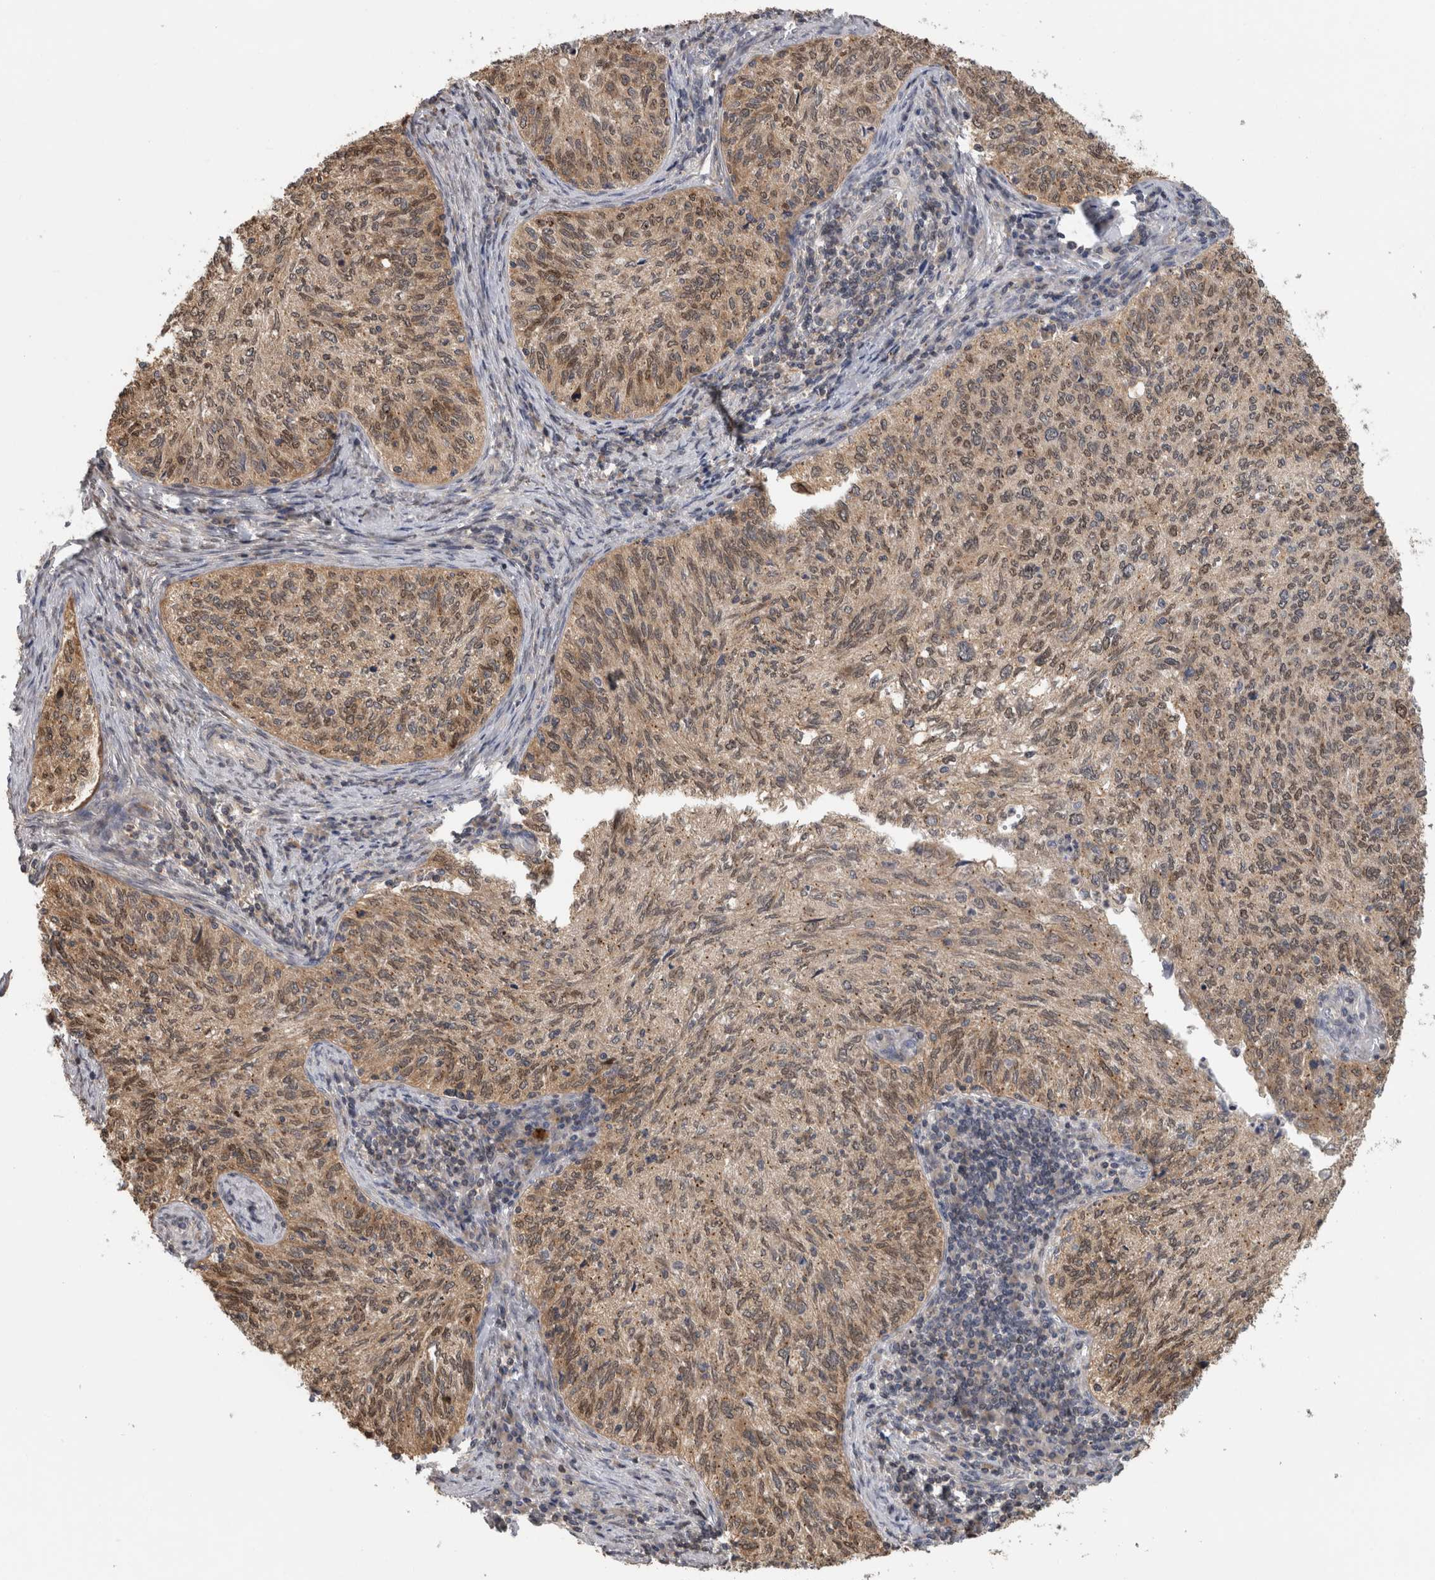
{"staining": {"intensity": "moderate", "quantity": "25%-75%", "location": "cytoplasmic/membranous,nuclear"}, "tissue": "cervical cancer", "cell_type": "Tumor cells", "image_type": "cancer", "snomed": [{"axis": "morphology", "description": "Squamous cell carcinoma, NOS"}, {"axis": "topography", "description": "Cervix"}], "caption": "Immunohistochemical staining of squamous cell carcinoma (cervical) demonstrates medium levels of moderate cytoplasmic/membranous and nuclear protein expression in about 25%-75% of tumor cells. The protein of interest is shown in brown color, while the nuclei are stained blue.", "gene": "PARP6", "patient": {"sex": "female", "age": 30}}